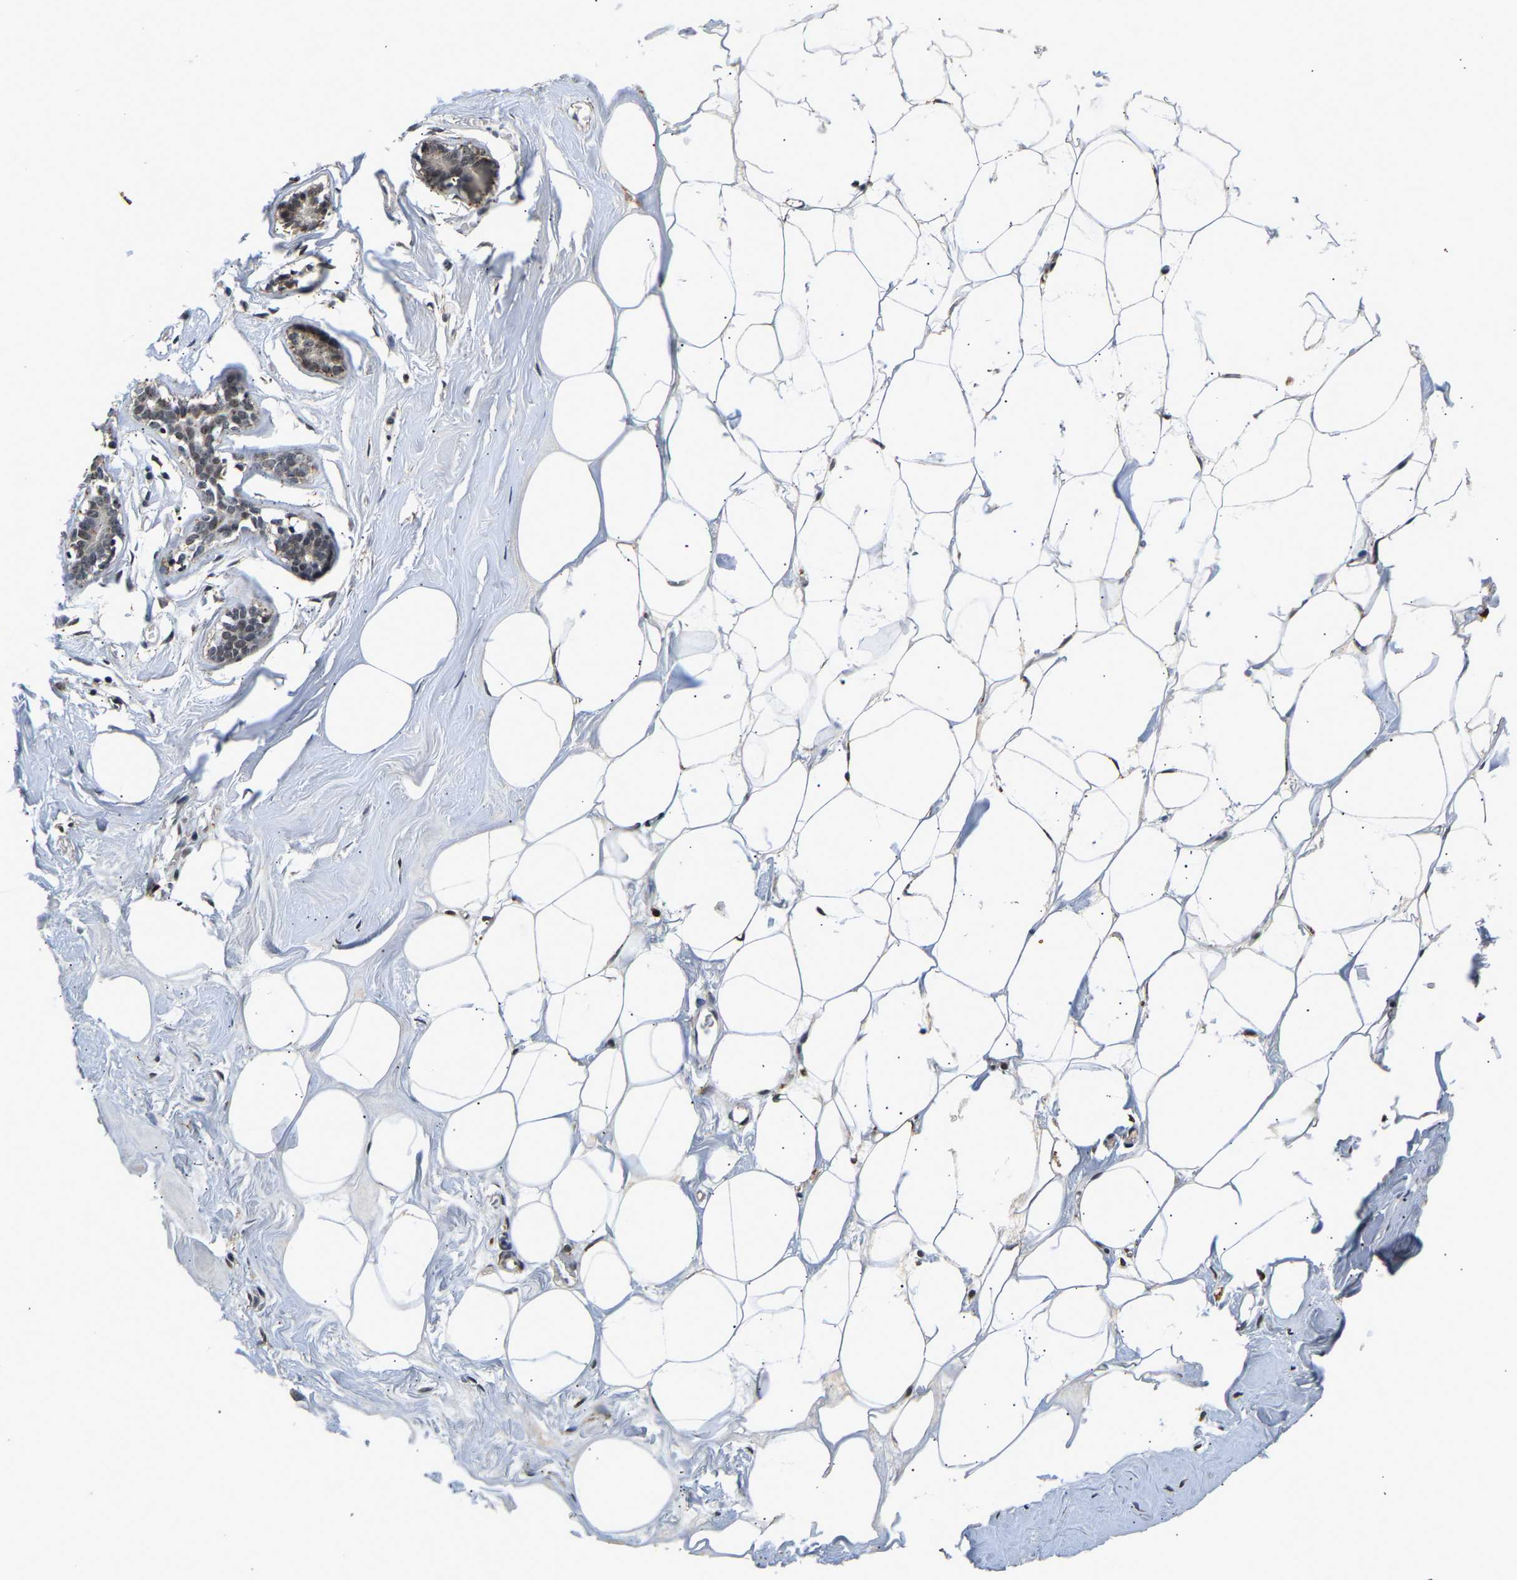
{"staining": {"intensity": "weak", "quantity": ">75%", "location": "cytoplasmic/membranous"}, "tissue": "adipose tissue", "cell_type": "Adipocytes", "image_type": "normal", "snomed": [{"axis": "morphology", "description": "Normal tissue, NOS"}, {"axis": "morphology", "description": "Fibrosis, NOS"}, {"axis": "topography", "description": "Breast"}, {"axis": "topography", "description": "Adipose tissue"}], "caption": "A high-resolution photomicrograph shows IHC staining of normal adipose tissue, which reveals weak cytoplasmic/membranous expression in approximately >75% of adipocytes.", "gene": "SMU1", "patient": {"sex": "female", "age": 39}}